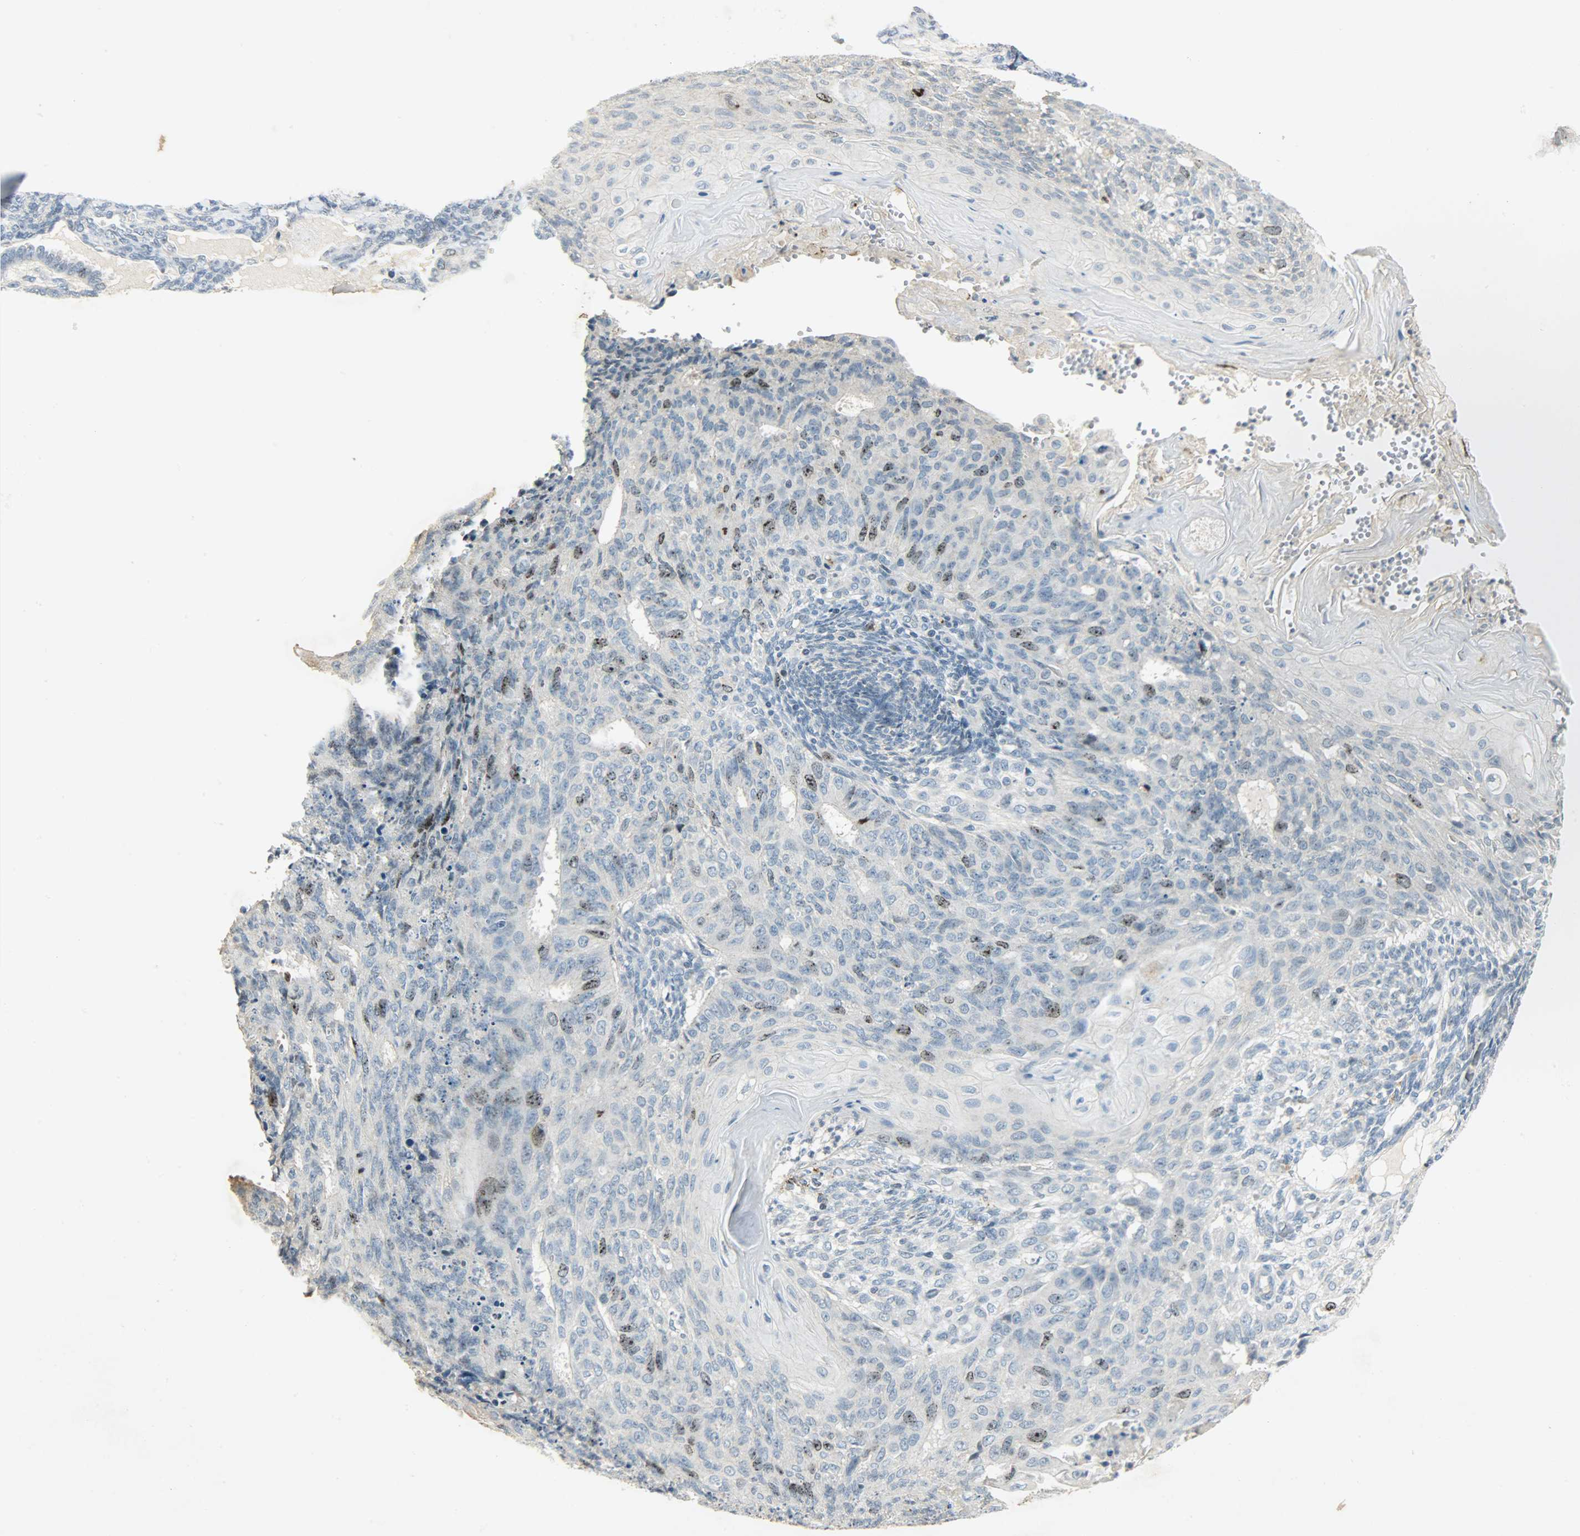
{"staining": {"intensity": "moderate", "quantity": "<25%", "location": "nuclear"}, "tissue": "endometrial cancer", "cell_type": "Tumor cells", "image_type": "cancer", "snomed": [{"axis": "morphology", "description": "Neoplasm, malignant, NOS"}, {"axis": "topography", "description": "Endometrium"}], "caption": "This micrograph shows immunohistochemistry staining of endometrial cancer, with low moderate nuclear staining in about <25% of tumor cells.", "gene": "AURKB", "patient": {"sex": "female", "age": 74}}